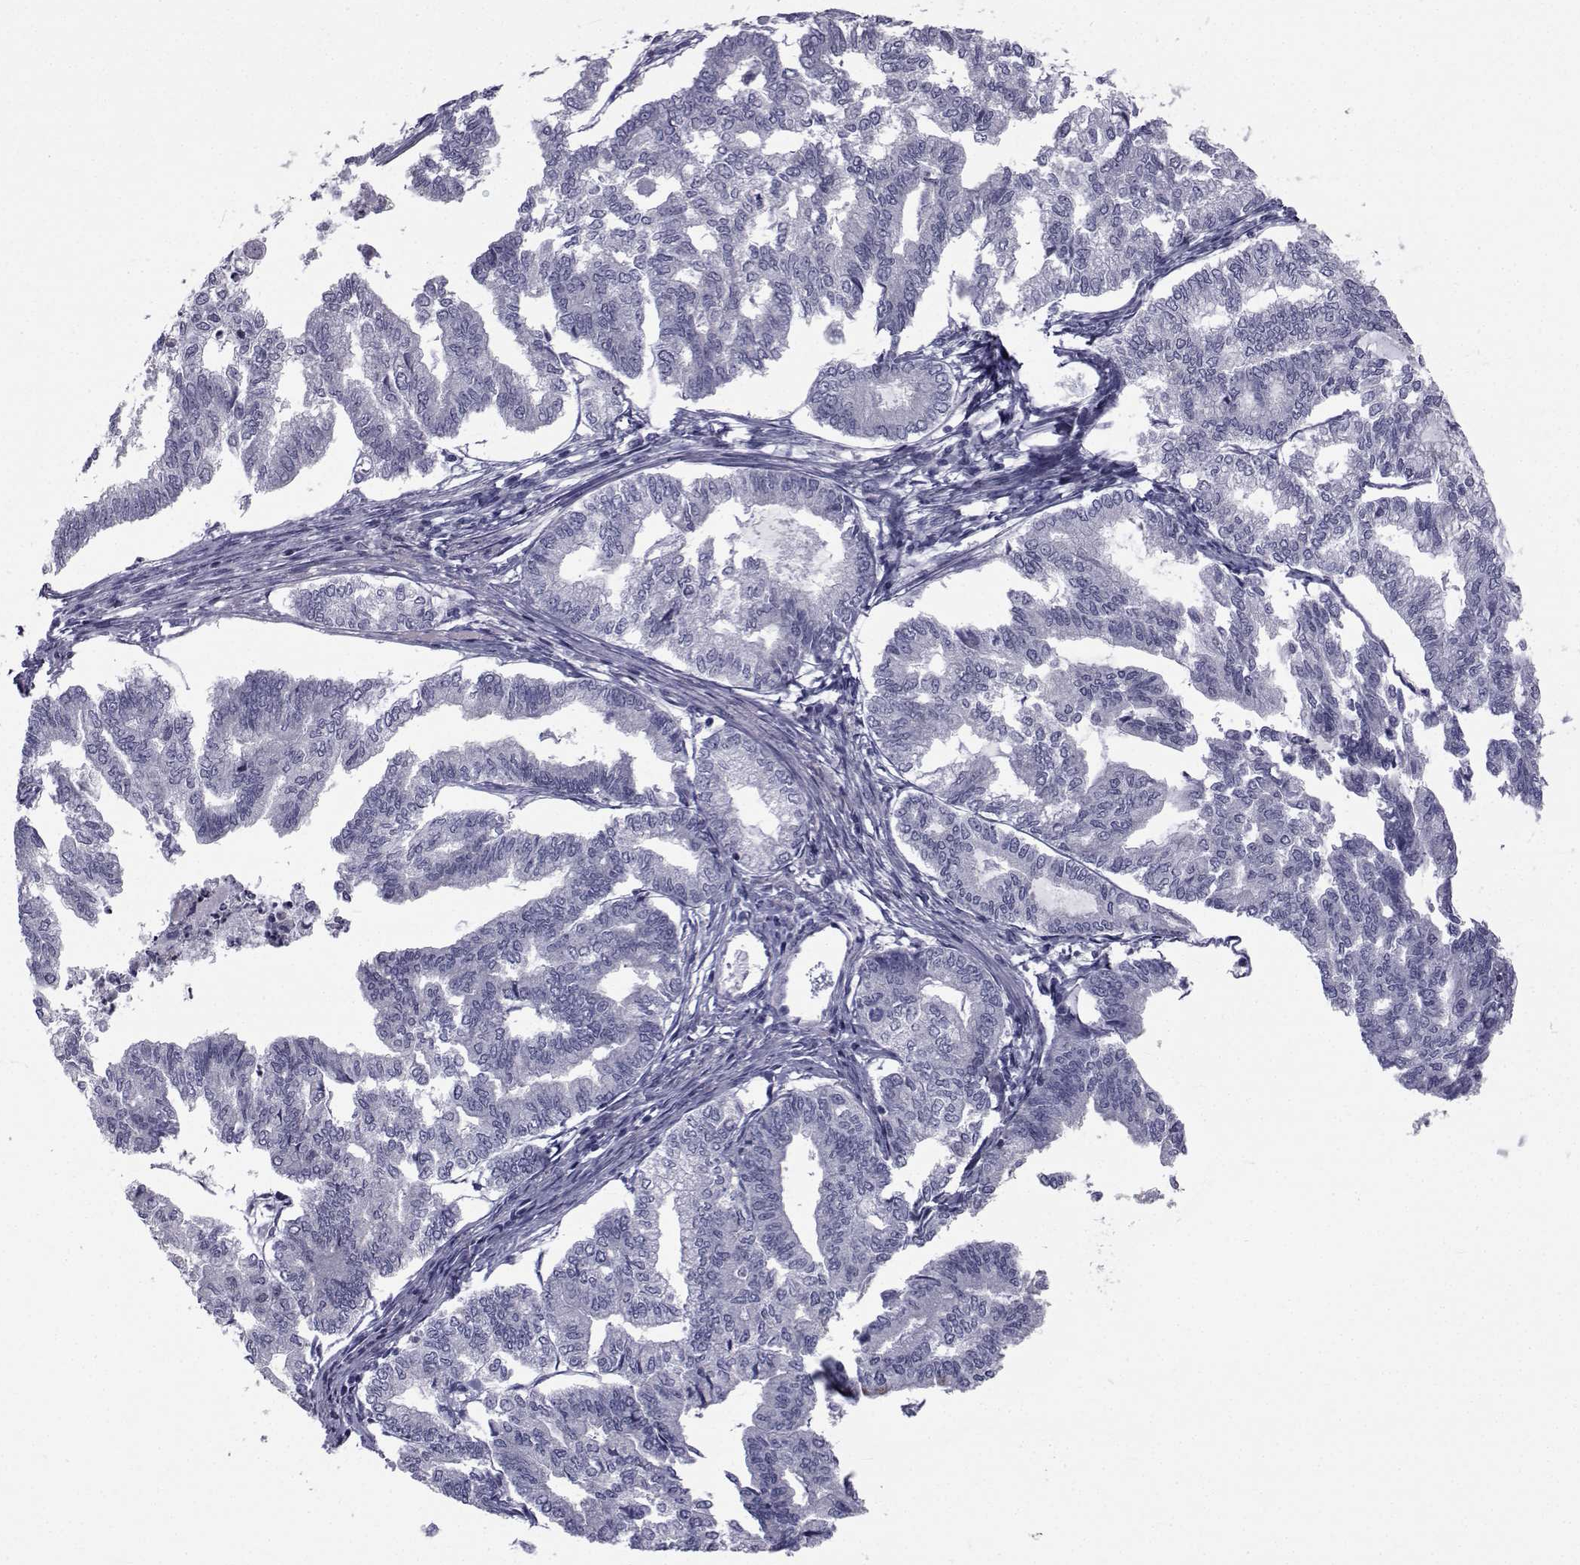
{"staining": {"intensity": "negative", "quantity": "none", "location": "none"}, "tissue": "endometrial cancer", "cell_type": "Tumor cells", "image_type": "cancer", "snomed": [{"axis": "morphology", "description": "Adenocarcinoma, NOS"}, {"axis": "topography", "description": "Endometrium"}], "caption": "Image shows no protein expression in tumor cells of endometrial adenocarcinoma tissue. (Stains: DAB IHC with hematoxylin counter stain, Microscopy: brightfield microscopy at high magnification).", "gene": "FDXR", "patient": {"sex": "female", "age": 79}}